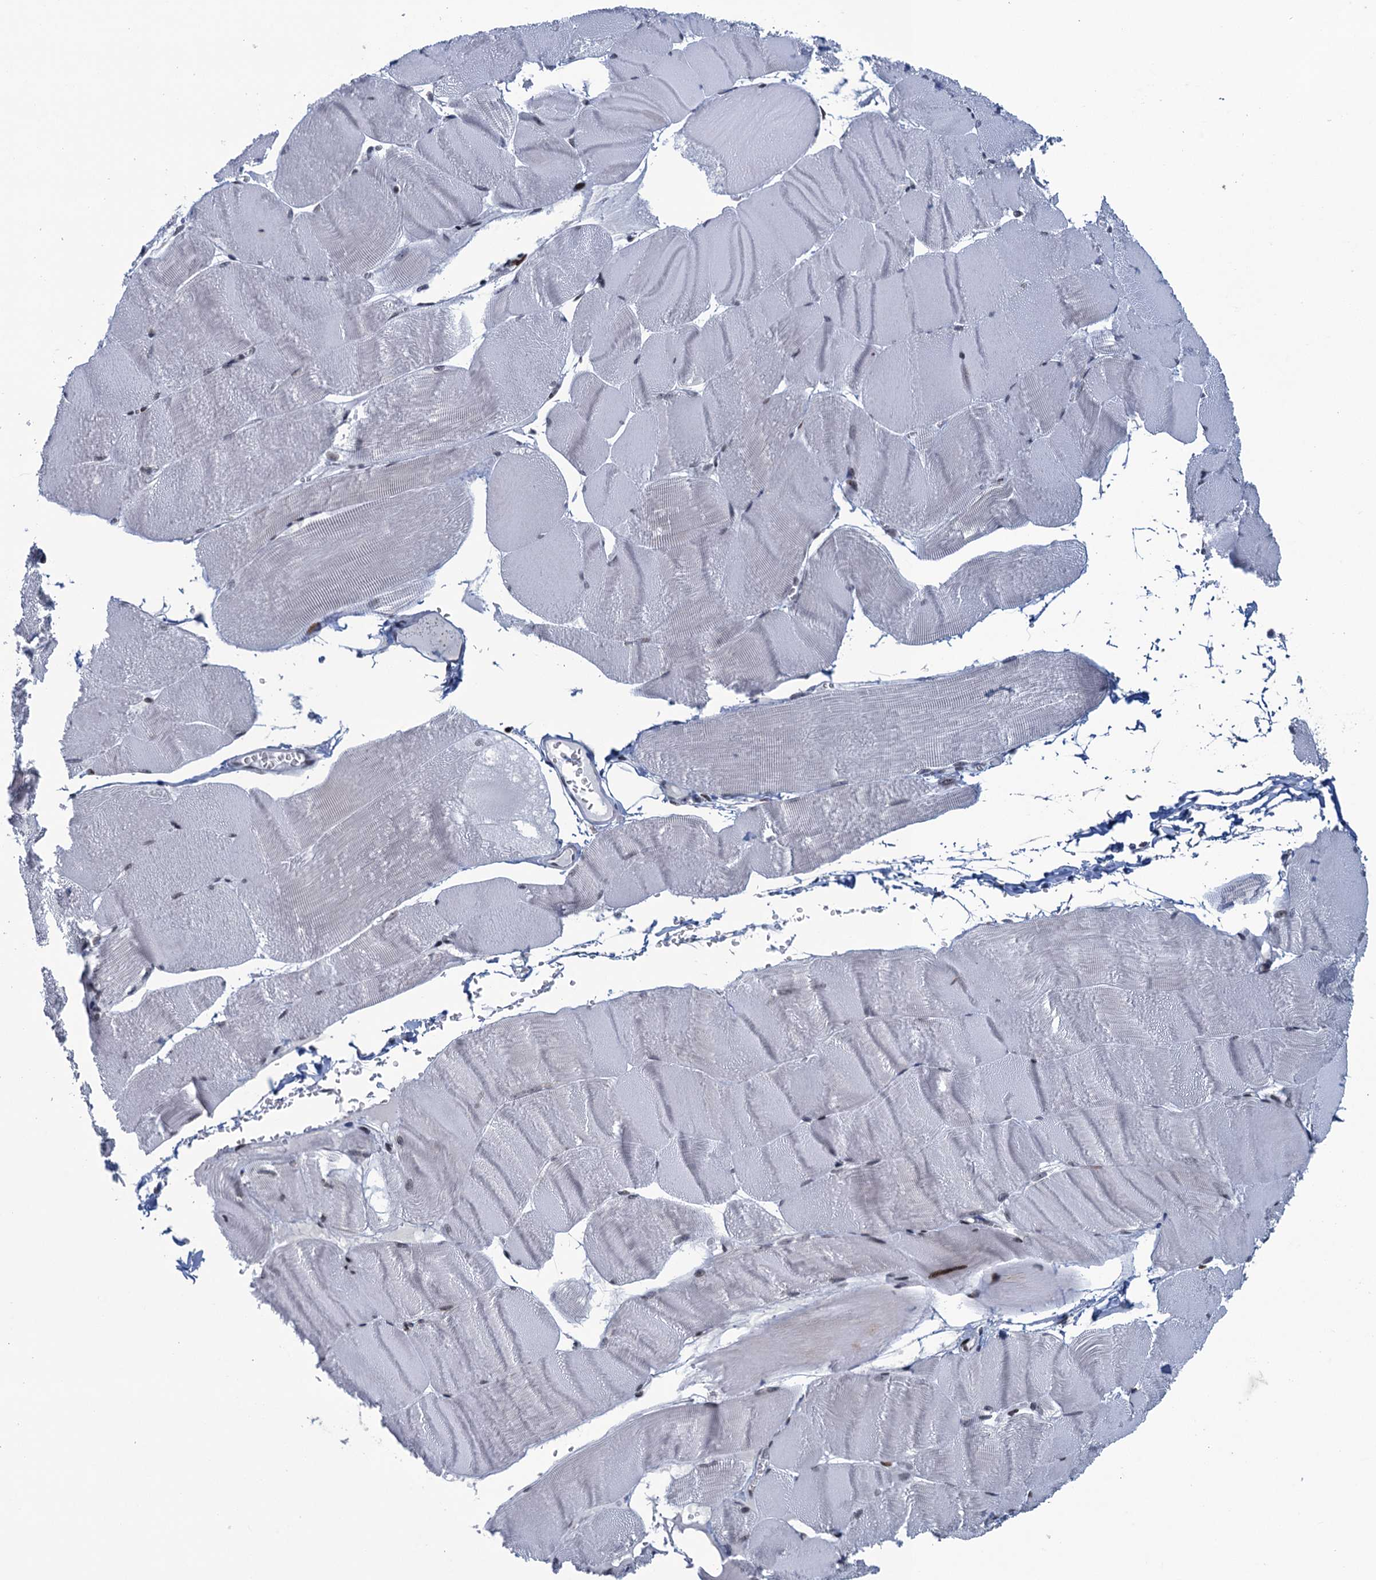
{"staining": {"intensity": "negative", "quantity": "none", "location": "none"}, "tissue": "skeletal muscle", "cell_type": "Myocytes", "image_type": "normal", "snomed": [{"axis": "morphology", "description": "Normal tissue, NOS"}, {"axis": "morphology", "description": "Basal cell carcinoma"}, {"axis": "topography", "description": "Skeletal muscle"}], "caption": "A high-resolution histopathology image shows immunohistochemistry staining of normal skeletal muscle, which demonstrates no significant expression in myocytes.", "gene": "FYB1", "patient": {"sex": "female", "age": 64}}